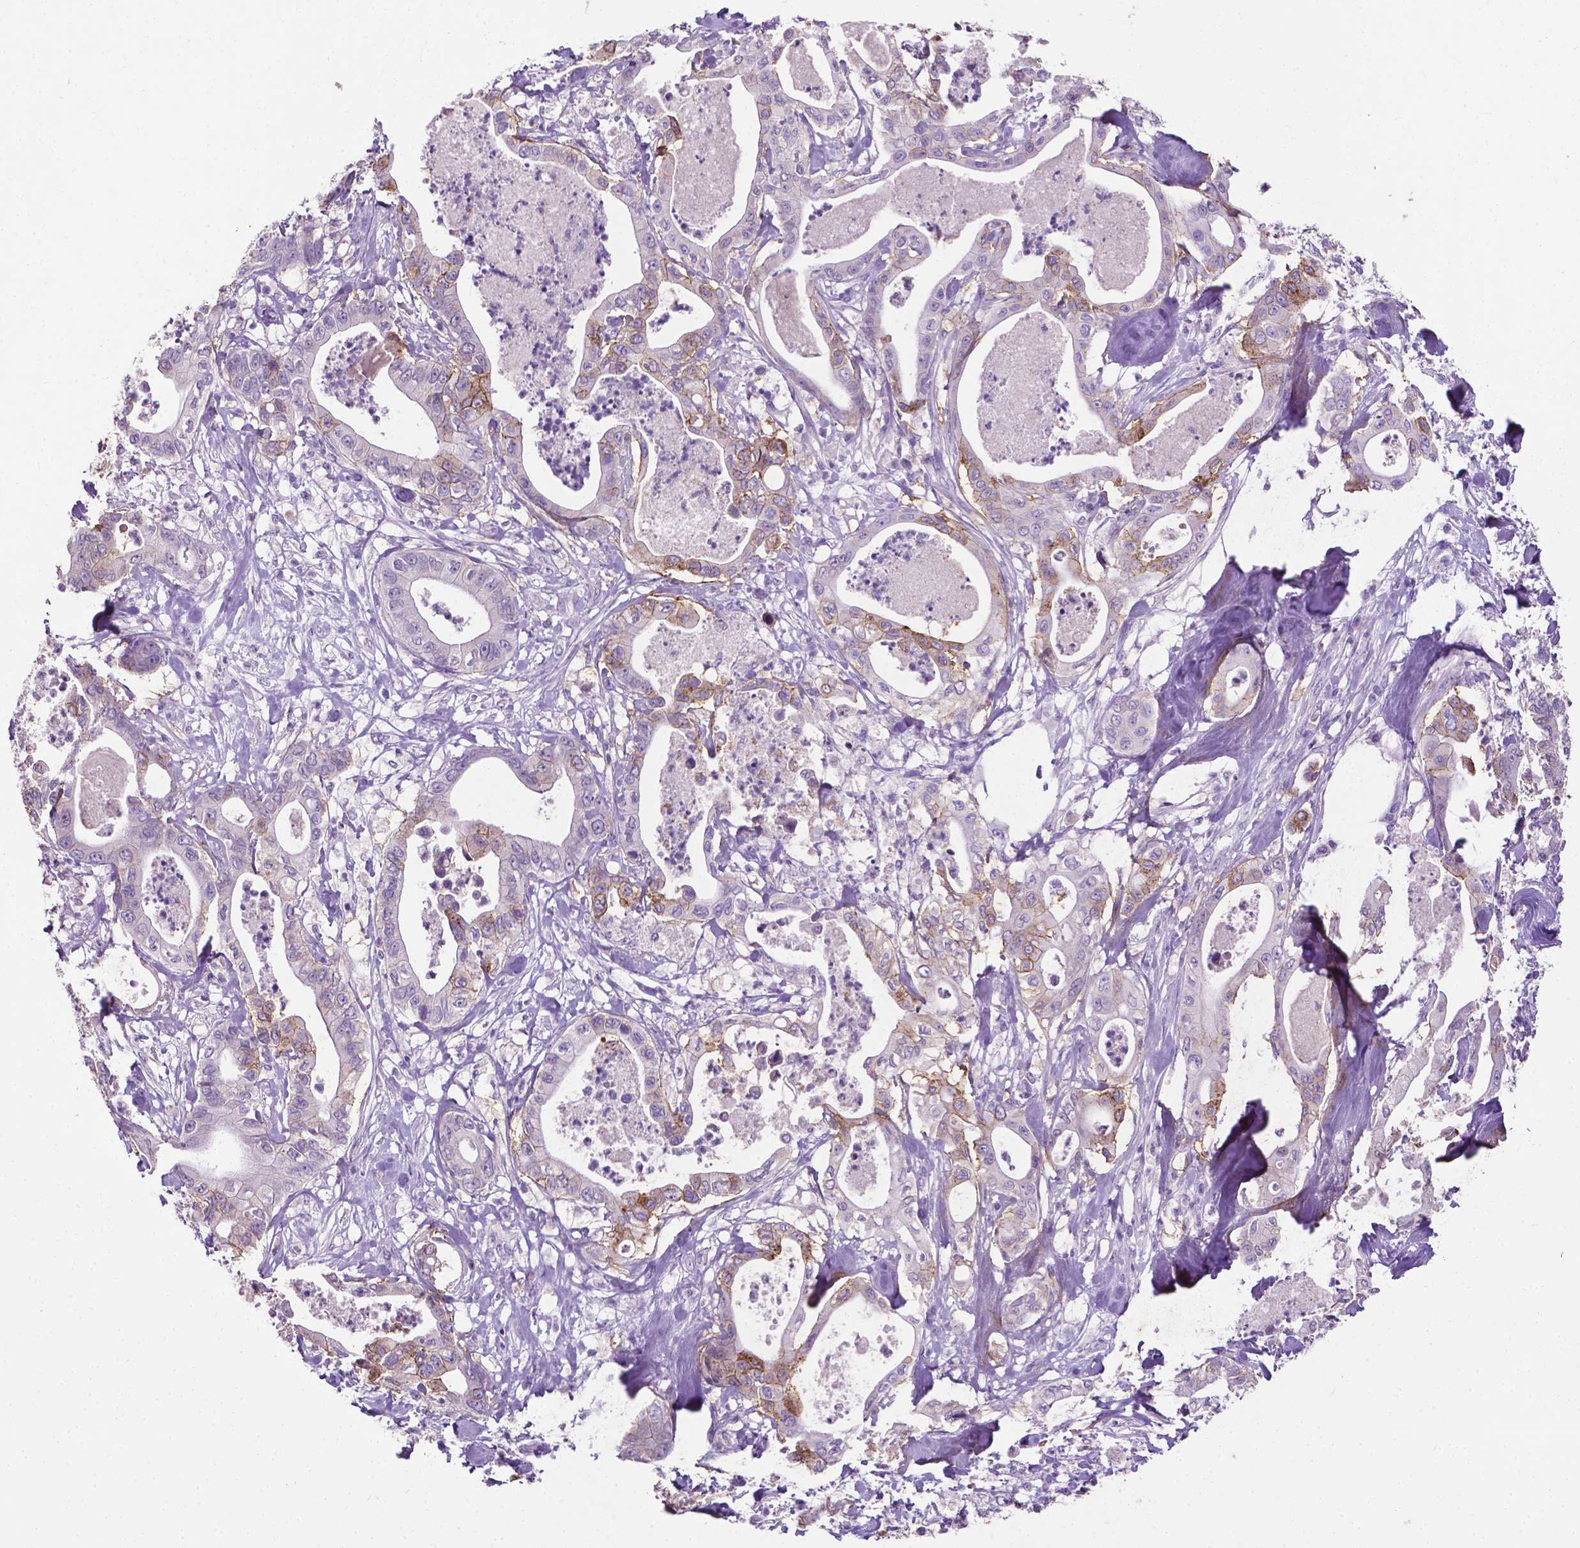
{"staining": {"intensity": "moderate", "quantity": "<25%", "location": "cytoplasmic/membranous"}, "tissue": "pancreatic cancer", "cell_type": "Tumor cells", "image_type": "cancer", "snomed": [{"axis": "morphology", "description": "Adenocarcinoma, NOS"}, {"axis": "topography", "description": "Pancreas"}], "caption": "DAB (3,3'-diaminobenzidine) immunohistochemical staining of human pancreatic adenocarcinoma displays moderate cytoplasmic/membranous protein positivity in about <25% of tumor cells. (DAB (3,3'-diaminobenzidine) IHC with brightfield microscopy, high magnification).", "gene": "TACSTD2", "patient": {"sex": "male", "age": 71}}